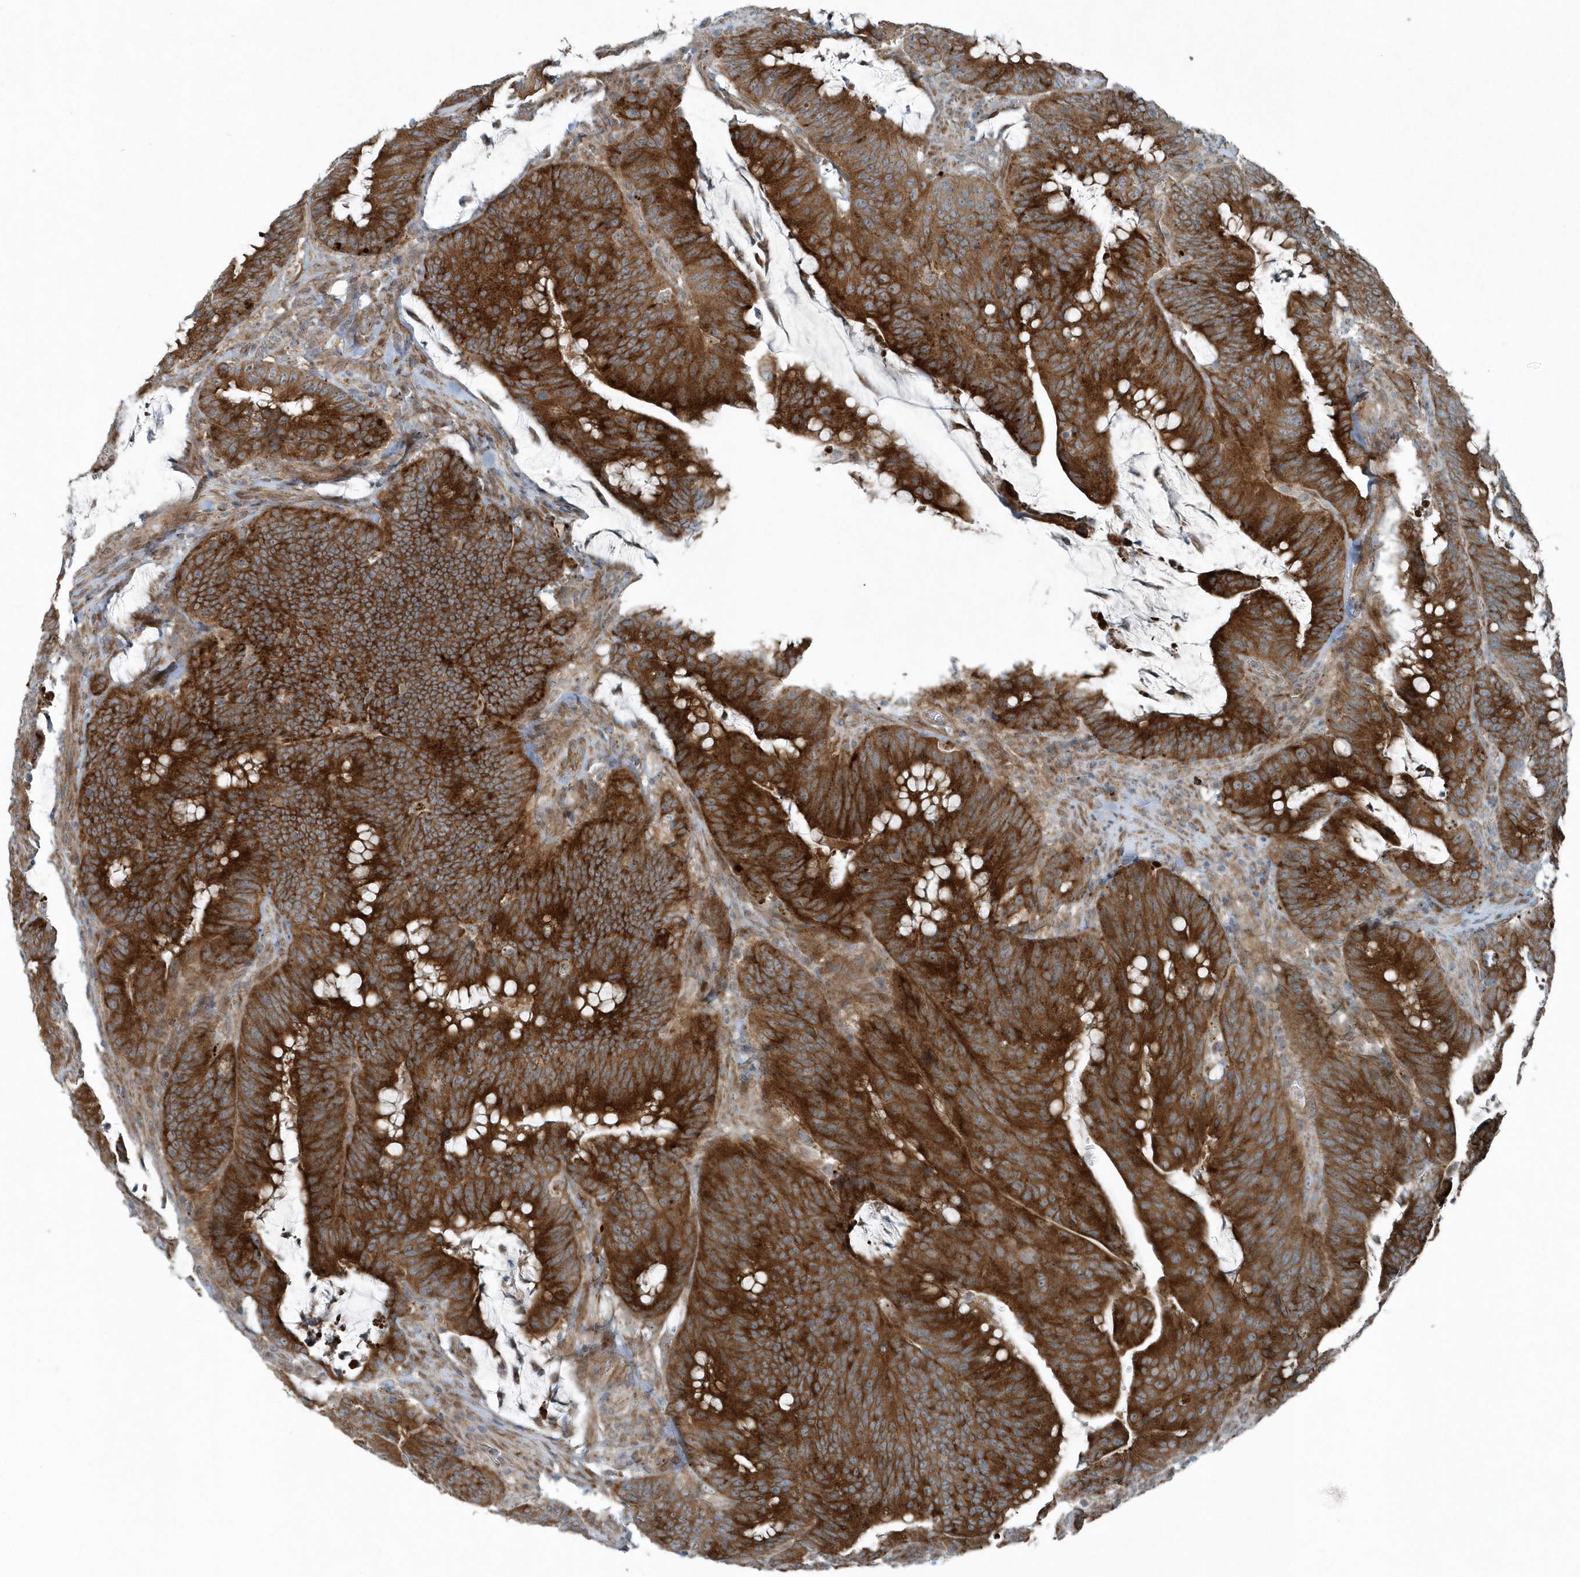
{"staining": {"intensity": "strong", "quantity": ">75%", "location": "cytoplasmic/membranous"}, "tissue": "colorectal cancer", "cell_type": "Tumor cells", "image_type": "cancer", "snomed": [{"axis": "morphology", "description": "Adenocarcinoma, NOS"}, {"axis": "topography", "description": "Colon"}], "caption": "A high amount of strong cytoplasmic/membranous positivity is appreciated in about >75% of tumor cells in colorectal cancer (adenocarcinoma) tissue. The protein is shown in brown color, while the nuclei are stained blue.", "gene": "GCC2", "patient": {"sex": "male", "age": 45}}